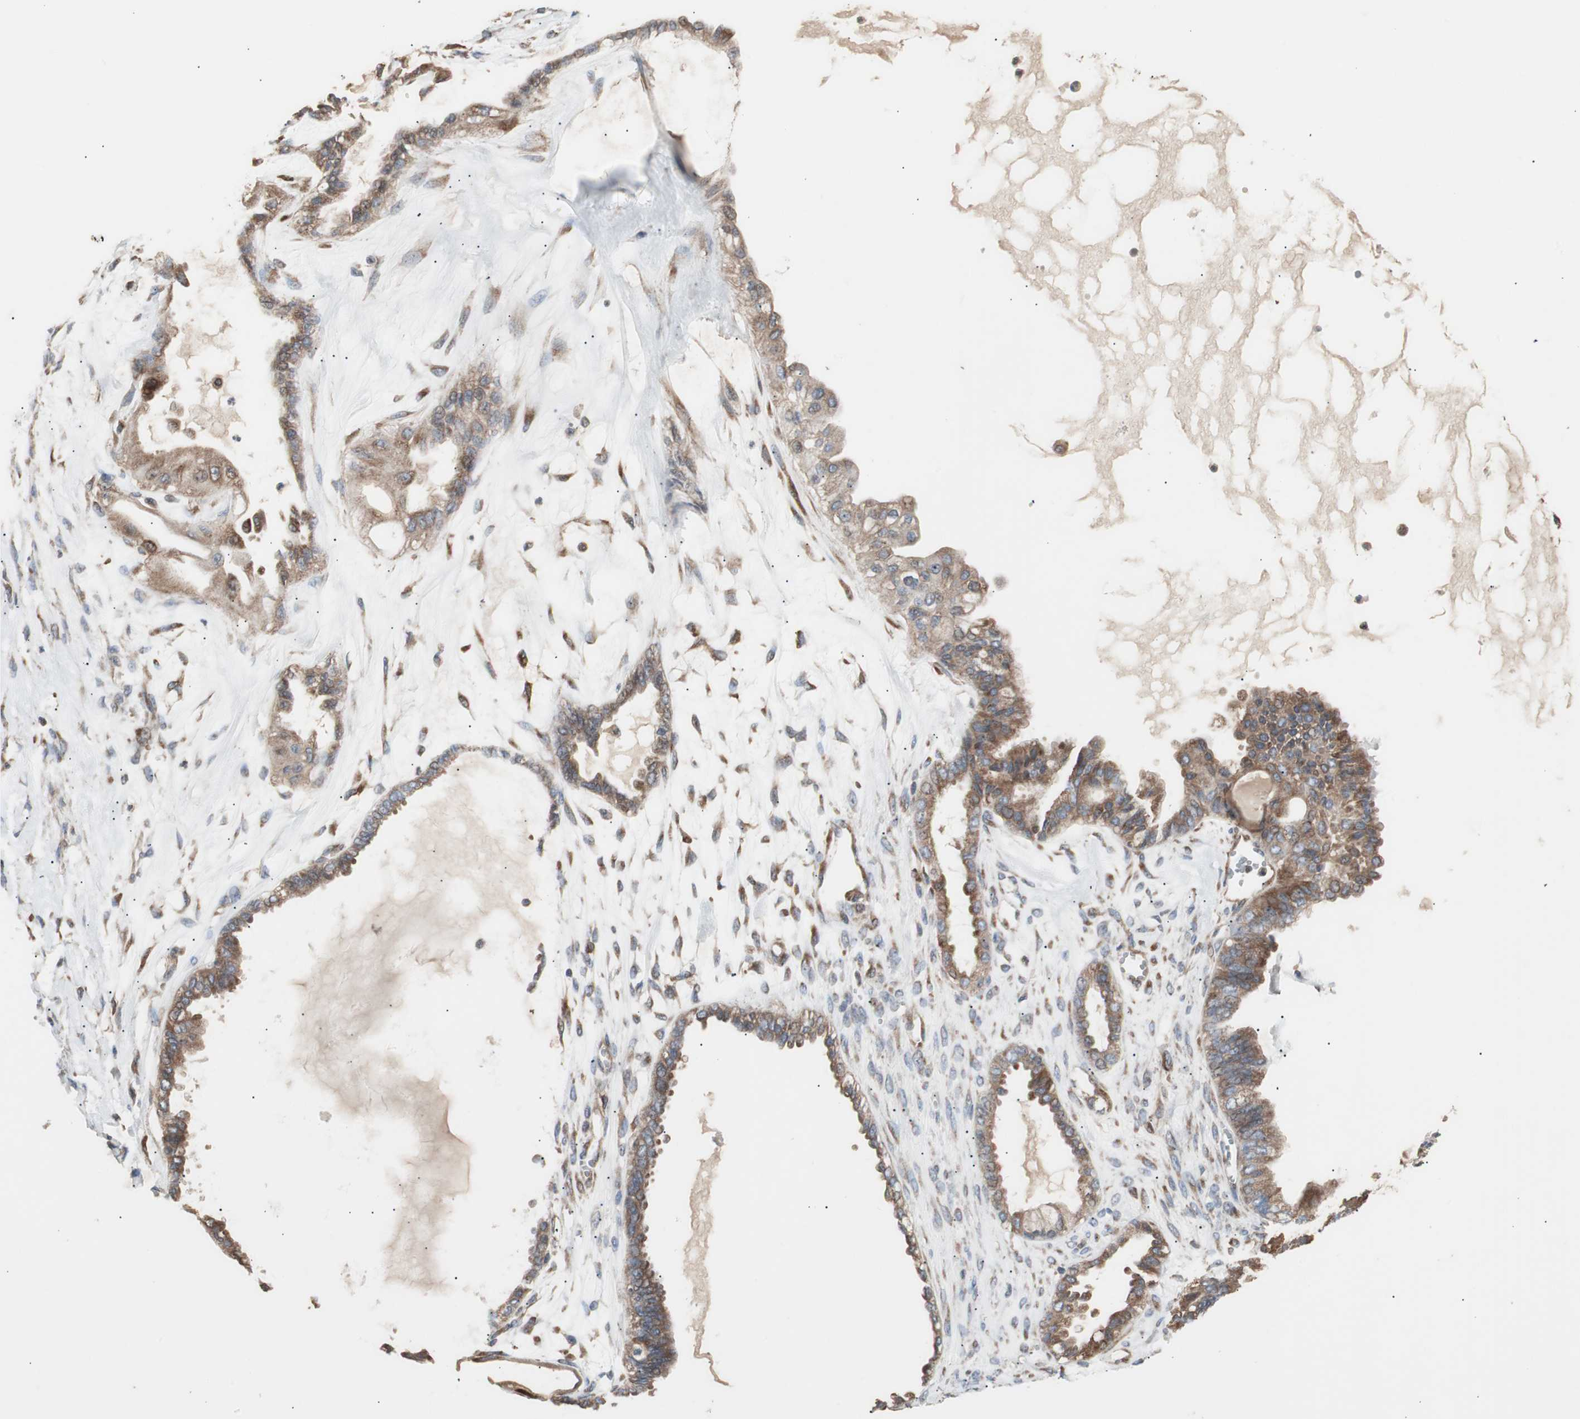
{"staining": {"intensity": "moderate", "quantity": "25%-75%", "location": "cytoplasmic/membranous"}, "tissue": "ovarian cancer", "cell_type": "Tumor cells", "image_type": "cancer", "snomed": [{"axis": "morphology", "description": "Carcinoma, NOS"}, {"axis": "morphology", "description": "Carcinoma, endometroid"}, {"axis": "topography", "description": "Ovary"}], "caption": "Ovarian cancer stained with a protein marker demonstrates moderate staining in tumor cells.", "gene": "LZTS1", "patient": {"sex": "female", "age": 50}}